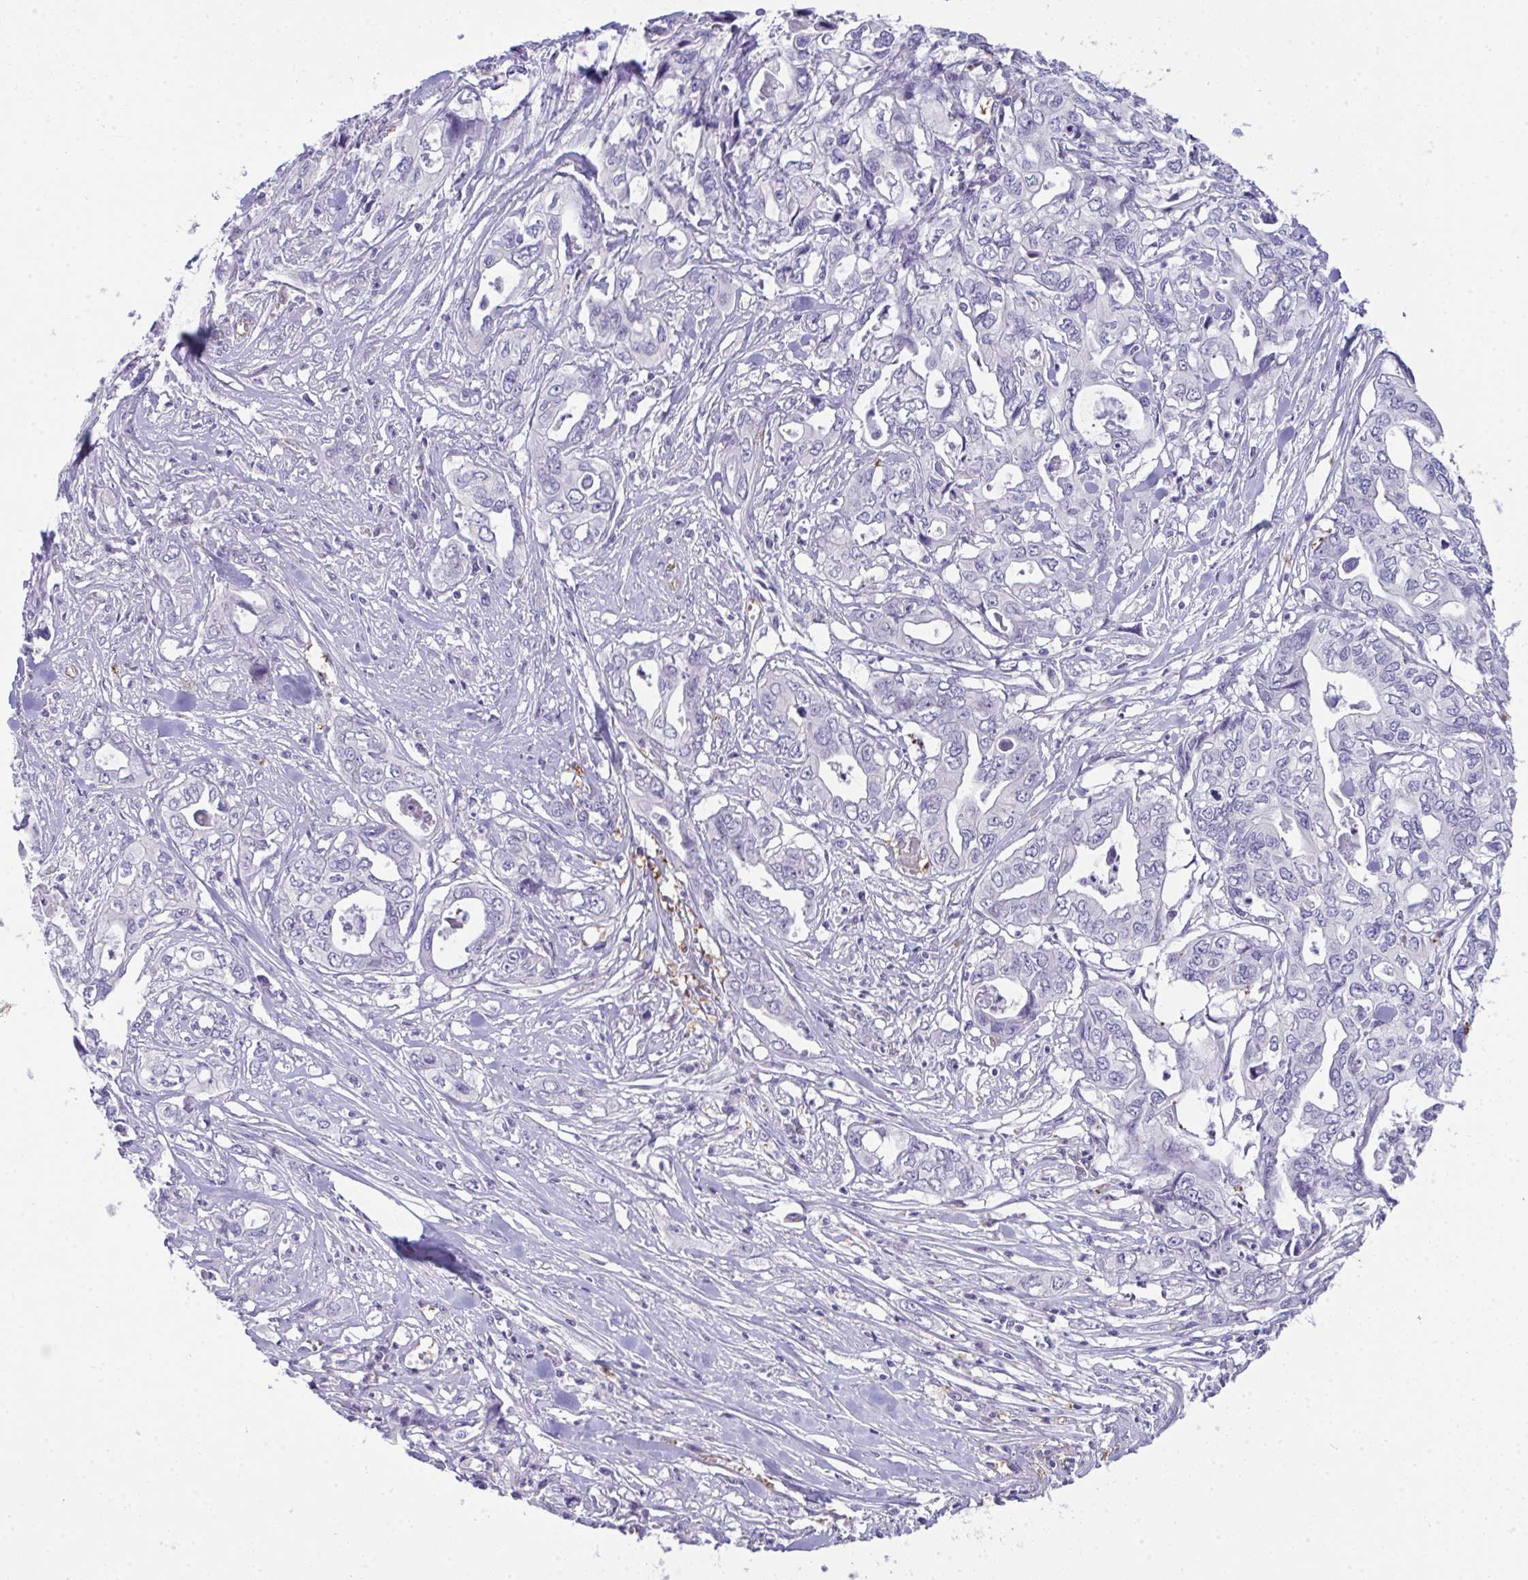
{"staining": {"intensity": "negative", "quantity": "none", "location": "none"}, "tissue": "pancreatic cancer", "cell_type": "Tumor cells", "image_type": "cancer", "snomed": [{"axis": "morphology", "description": "Adenocarcinoma, NOS"}, {"axis": "topography", "description": "Pancreas"}], "caption": "DAB (3,3'-diaminobenzidine) immunohistochemical staining of human pancreatic adenocarcinoma demonstrates no significant expression in tumor cells.", "gene": "SPTB", "patient": {"sex": "male", "age": 68}}